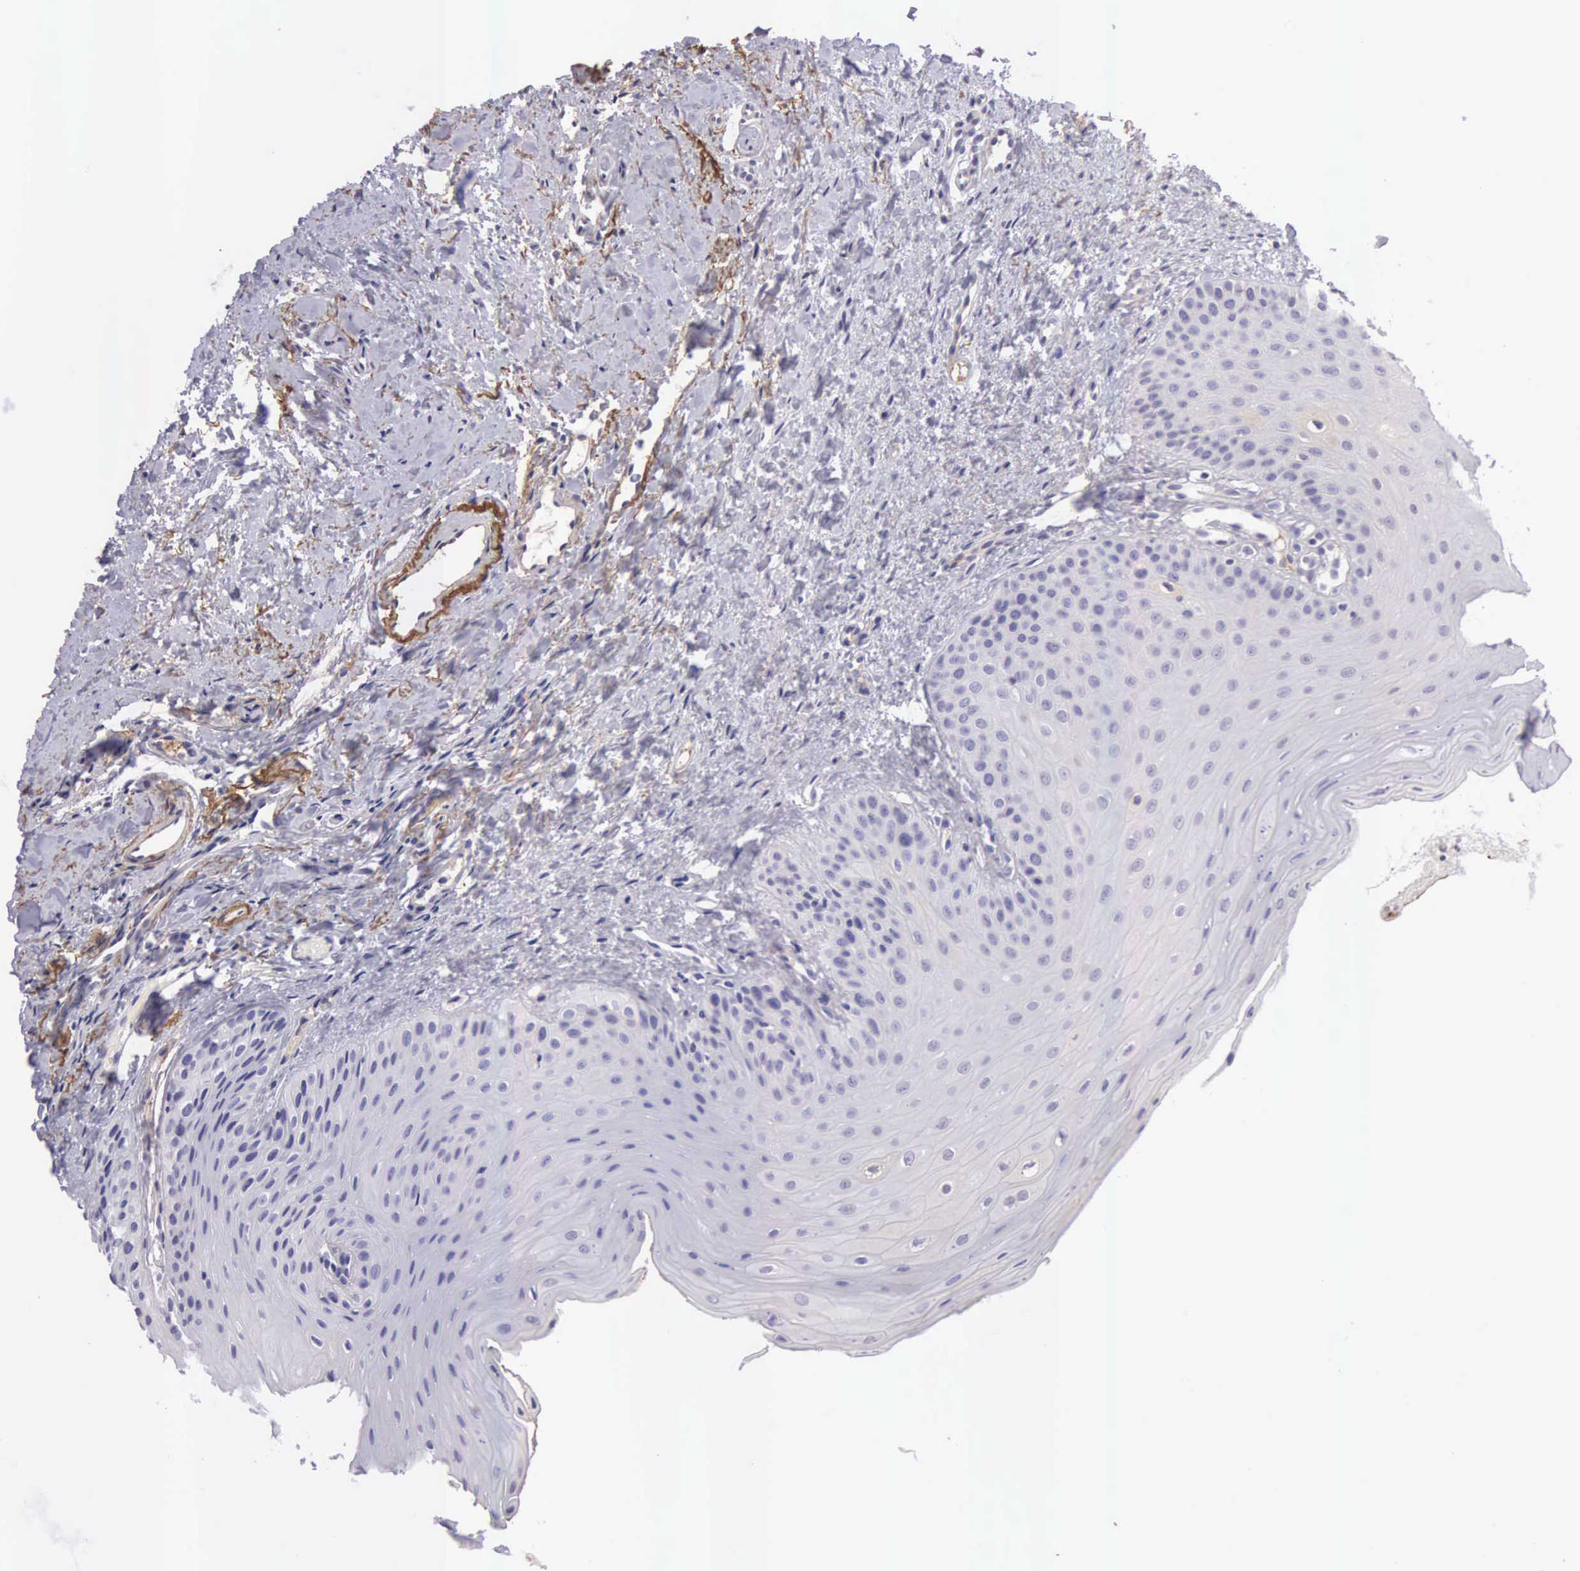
{"staining": {"intensity": "negative", "quantity": "none", "location": "none"}, "tissue": "oral mucosa", "cell_type": "Squamous epithelial cells", "image_type": "normal", "snomed": [{"axis": "morphology", "description": "Normal tissue, NOS"}, {"axis": "topography", "description": "Oral tissue"}], "caption": "This is an immunohistochemistry image of unremarkable human oral mucosa. There is no positivity in squamous epithelial cells.", "gene": "CLU", "patient": {"sex": "female", "age": 23}}